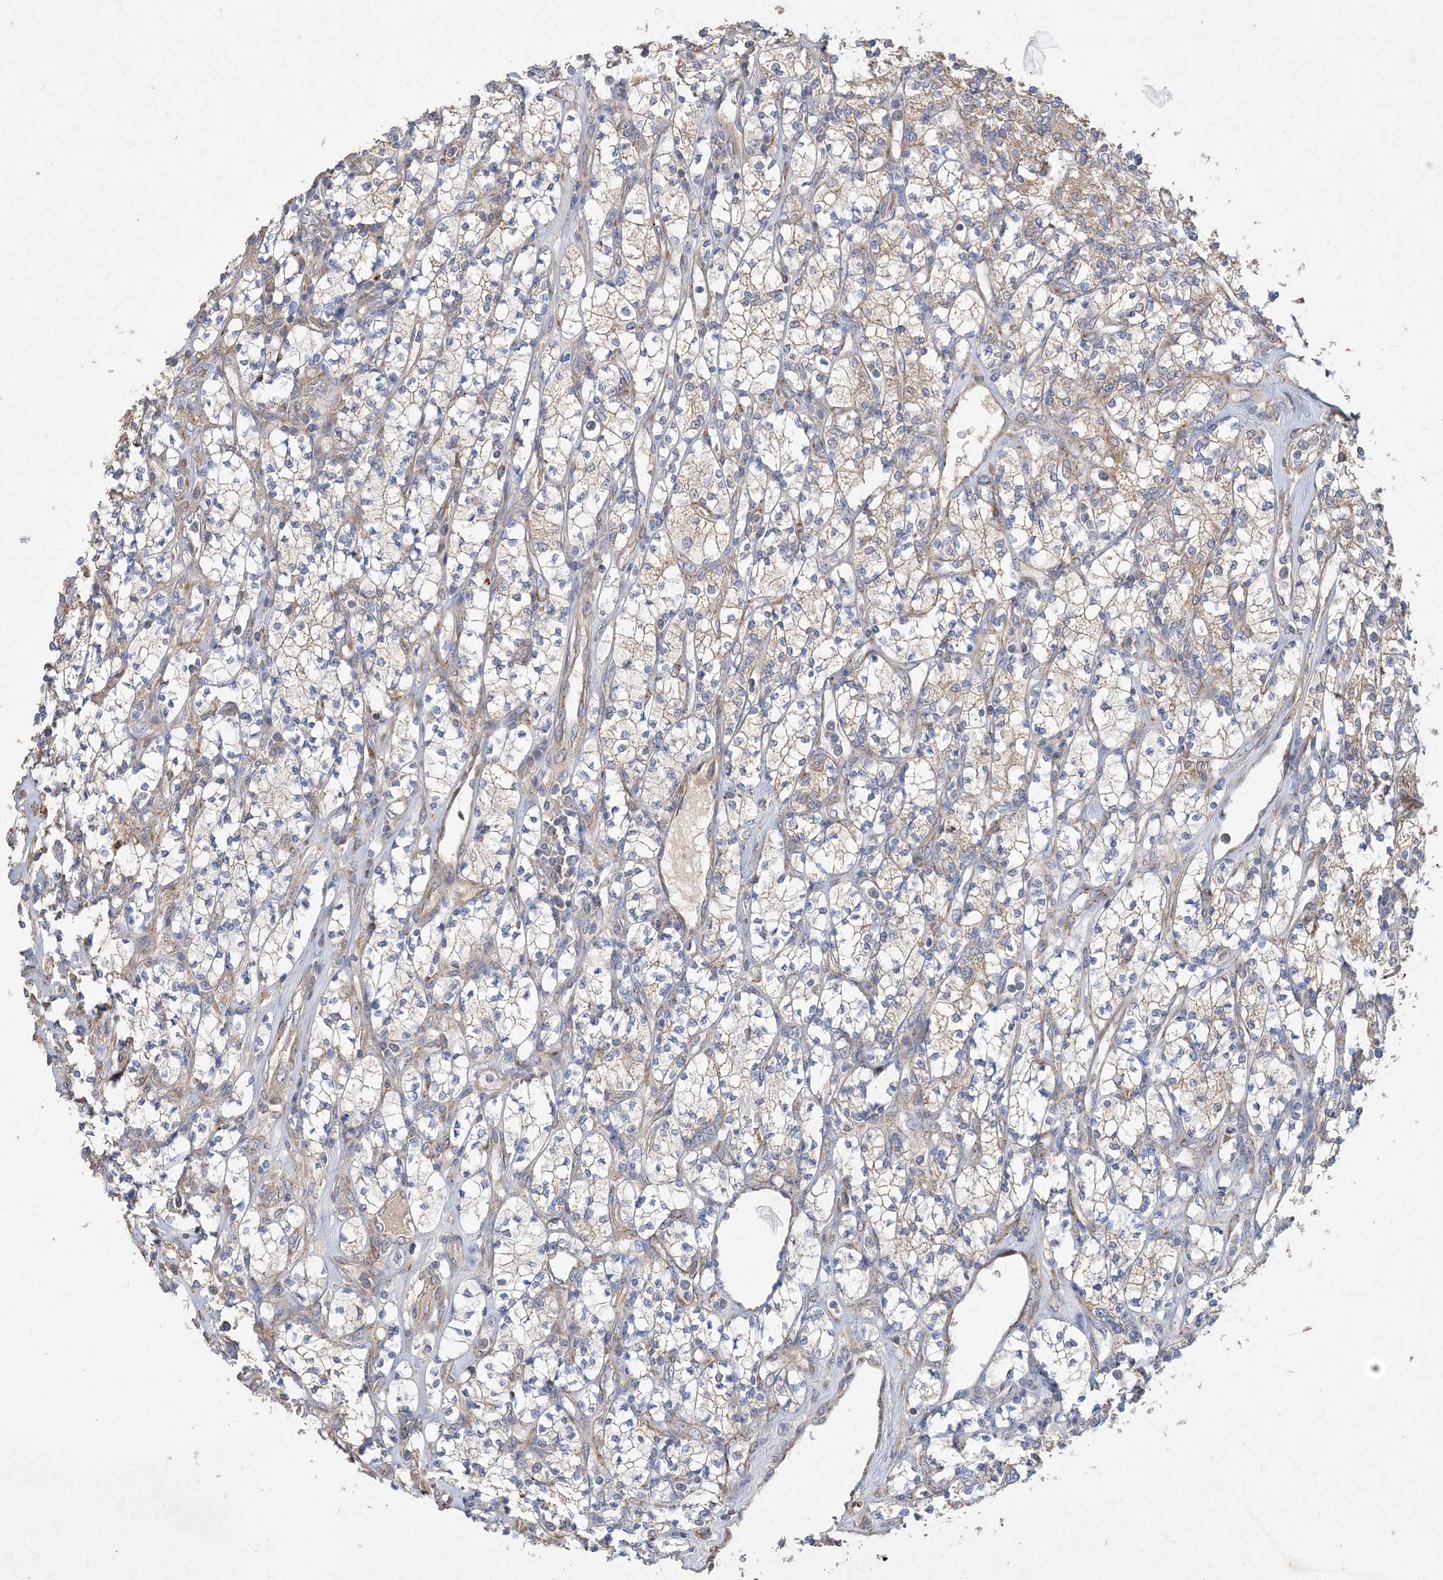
{"staining": {"intensity": "weak", "quantity": ">75%", "location": "cytoplasmic/membranous"}, "tissue": "renal cancer", "cell_type": "Tumor cells", "image_type": "cancer", "snomed": [{"axis": "morphology", "description": "Adenocarcinoma, NOS"}, {"axis": "topography", "description": "Kidney"}], "caption": "A low amount of weak cytoplasmic/membranous positivity is seen in approximately >75% of tumor cells in adenocarcinoma (renal) tissue.", "gene": "FEZ2", "patient": {"sex": "male", "age": 77}}